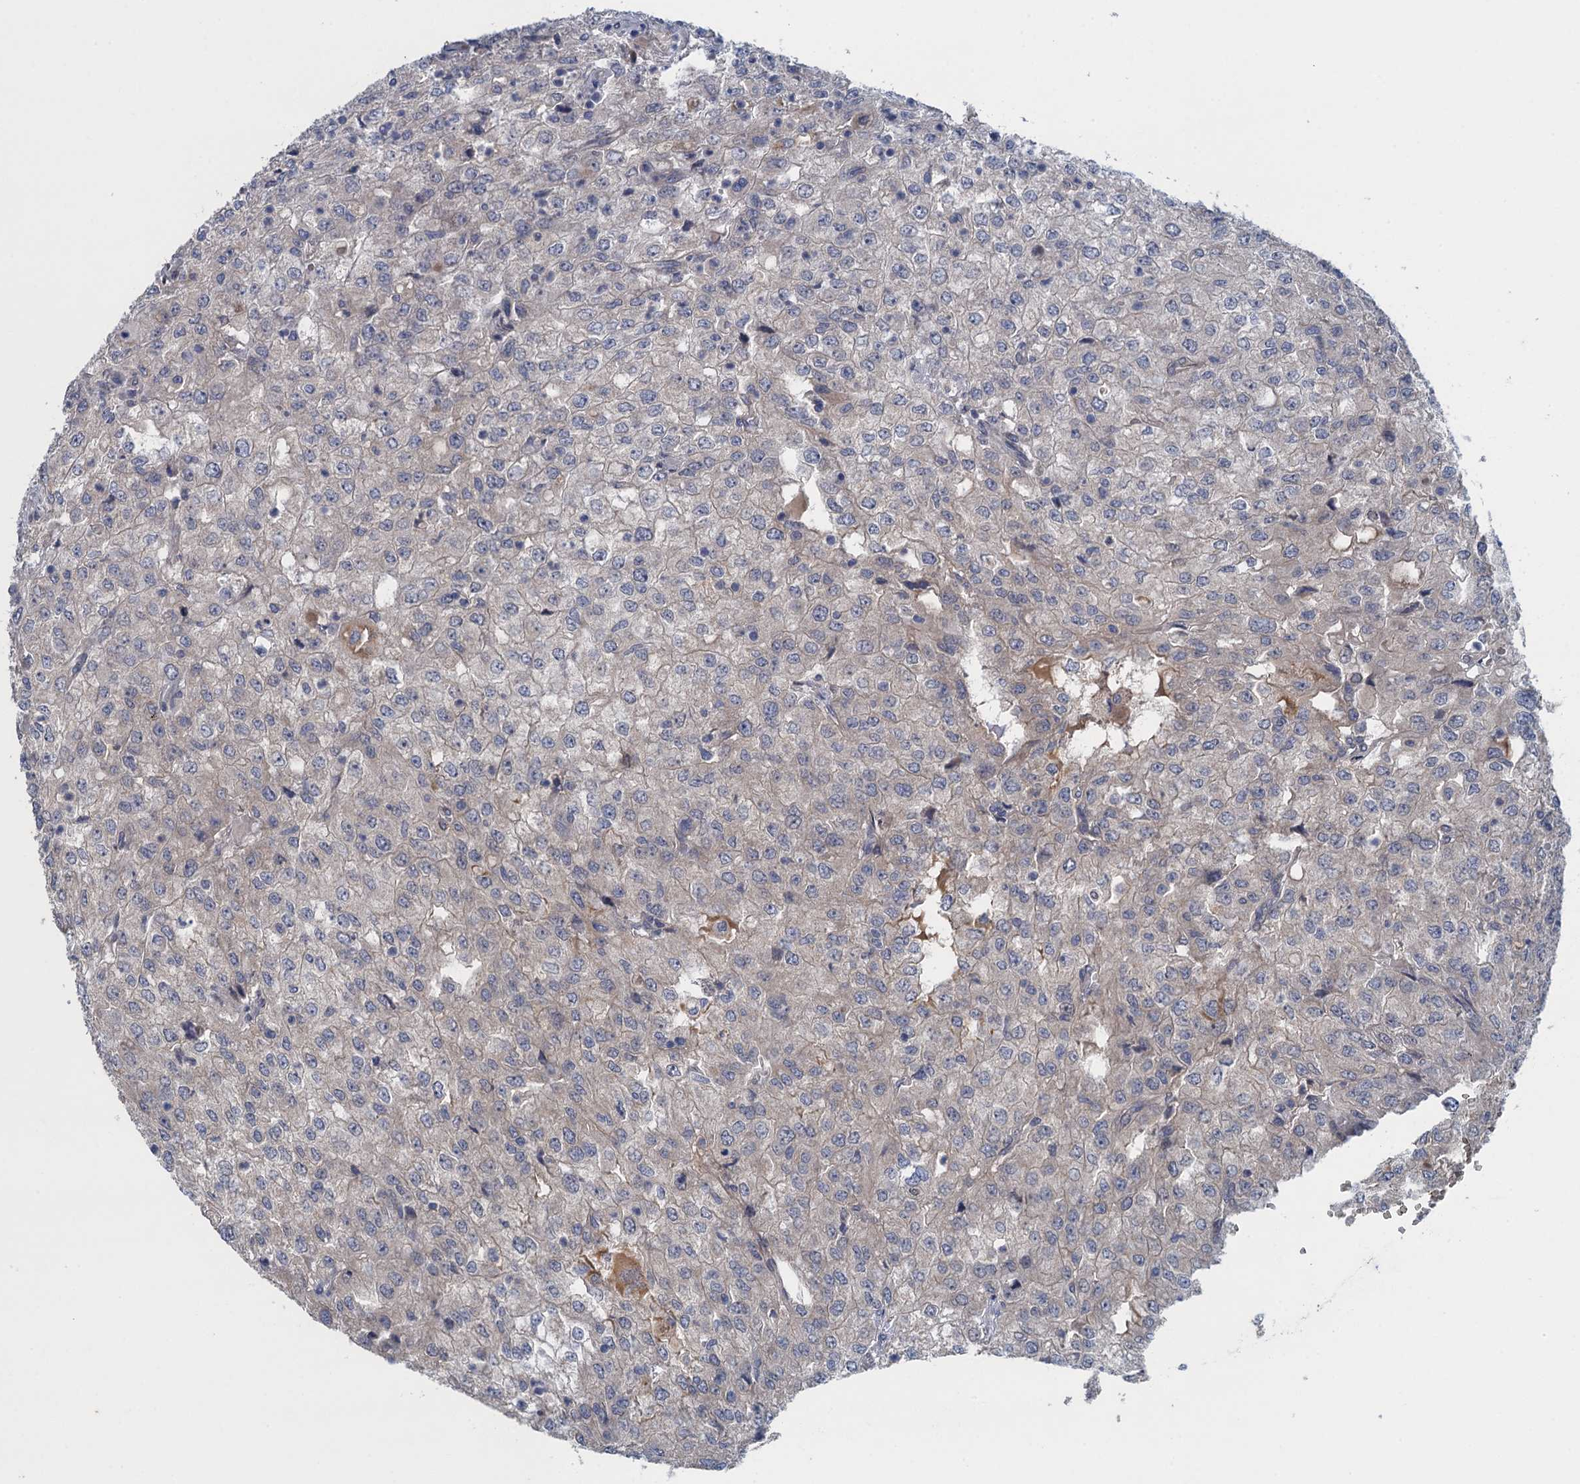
{"staining": {"intensity": "weak", "quantity": "<25%", "location": "cytoplasmic/membranous"}, "tissue": "renal cancer", "cell_type": "Tumor cells", "image_type": "cancer", "snomed": [{"axis": "morphology", "description": "Adenocarcinoma, NOS"}, {"axis": "topography", "description": "Kidney"}], "caption": "An image of human renal cancer (adenocarcinoma) is negative for staining in tumor cells. The staining was performed using DAB to visualize the protein expression in brown, while the nuclei were stained in blue with hematoxylin (Magnification: 20x).", "gene": "CTU2", "patient": {"sex": "female", "age": 54}}